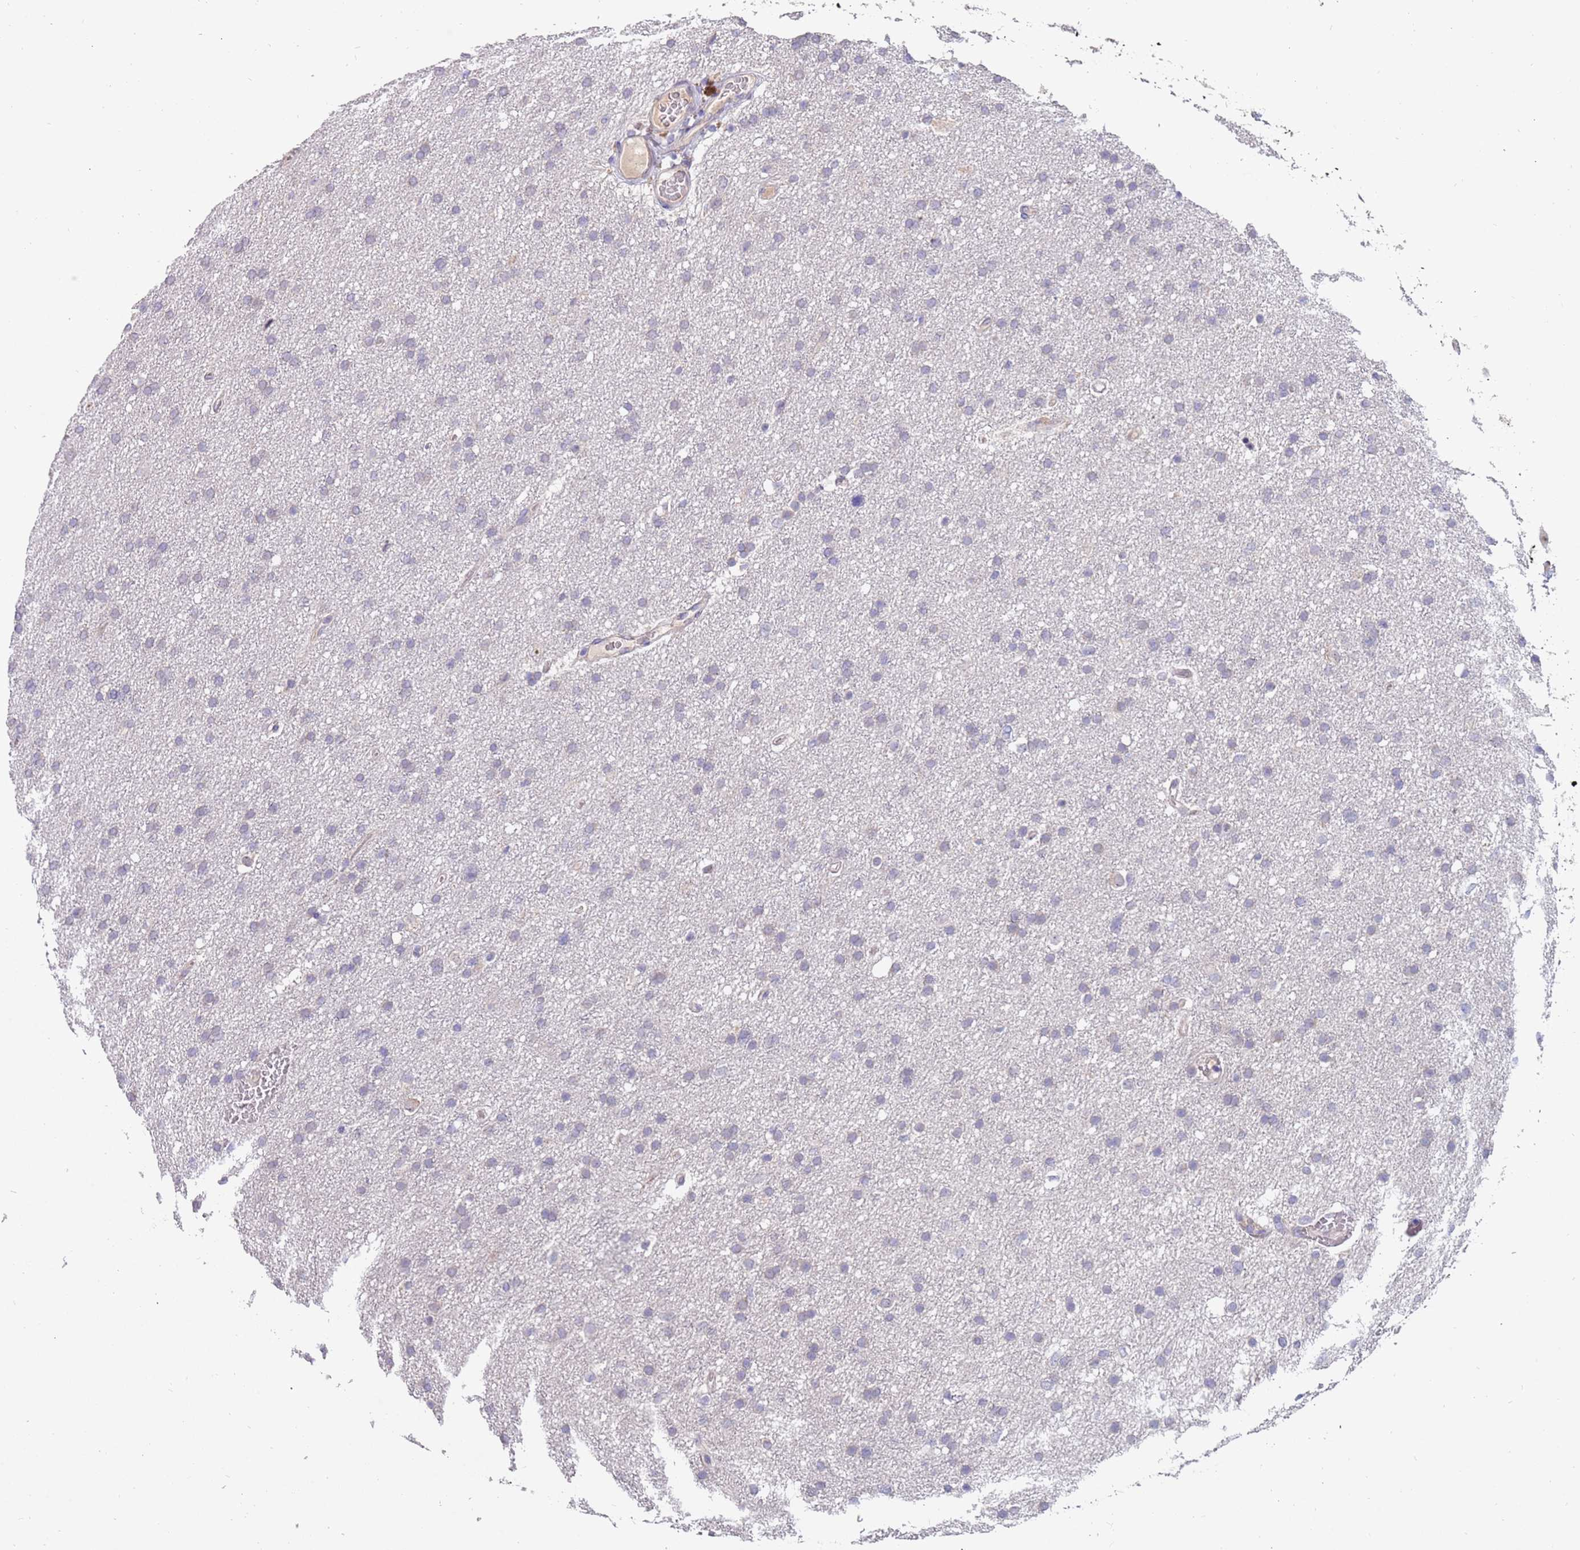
{"staining": {"intensity": "negative", "quantity": "none", "location": "none"}, "tissue": "glioma", "cell_type": "Tumor cells", "image_type": "cancer", "snomed": [{"axis": "morphology", "description": "Glioma, malignant, High grade"}, {"axis": "topography", "description": "Cerebral cortex"}], "caption": "Protein analysis of high-grade glioma (malignant) shows no significant expression in tumor cells.", "gene": "ZNF746", "patient": {"sex": "female", "age": 36}}